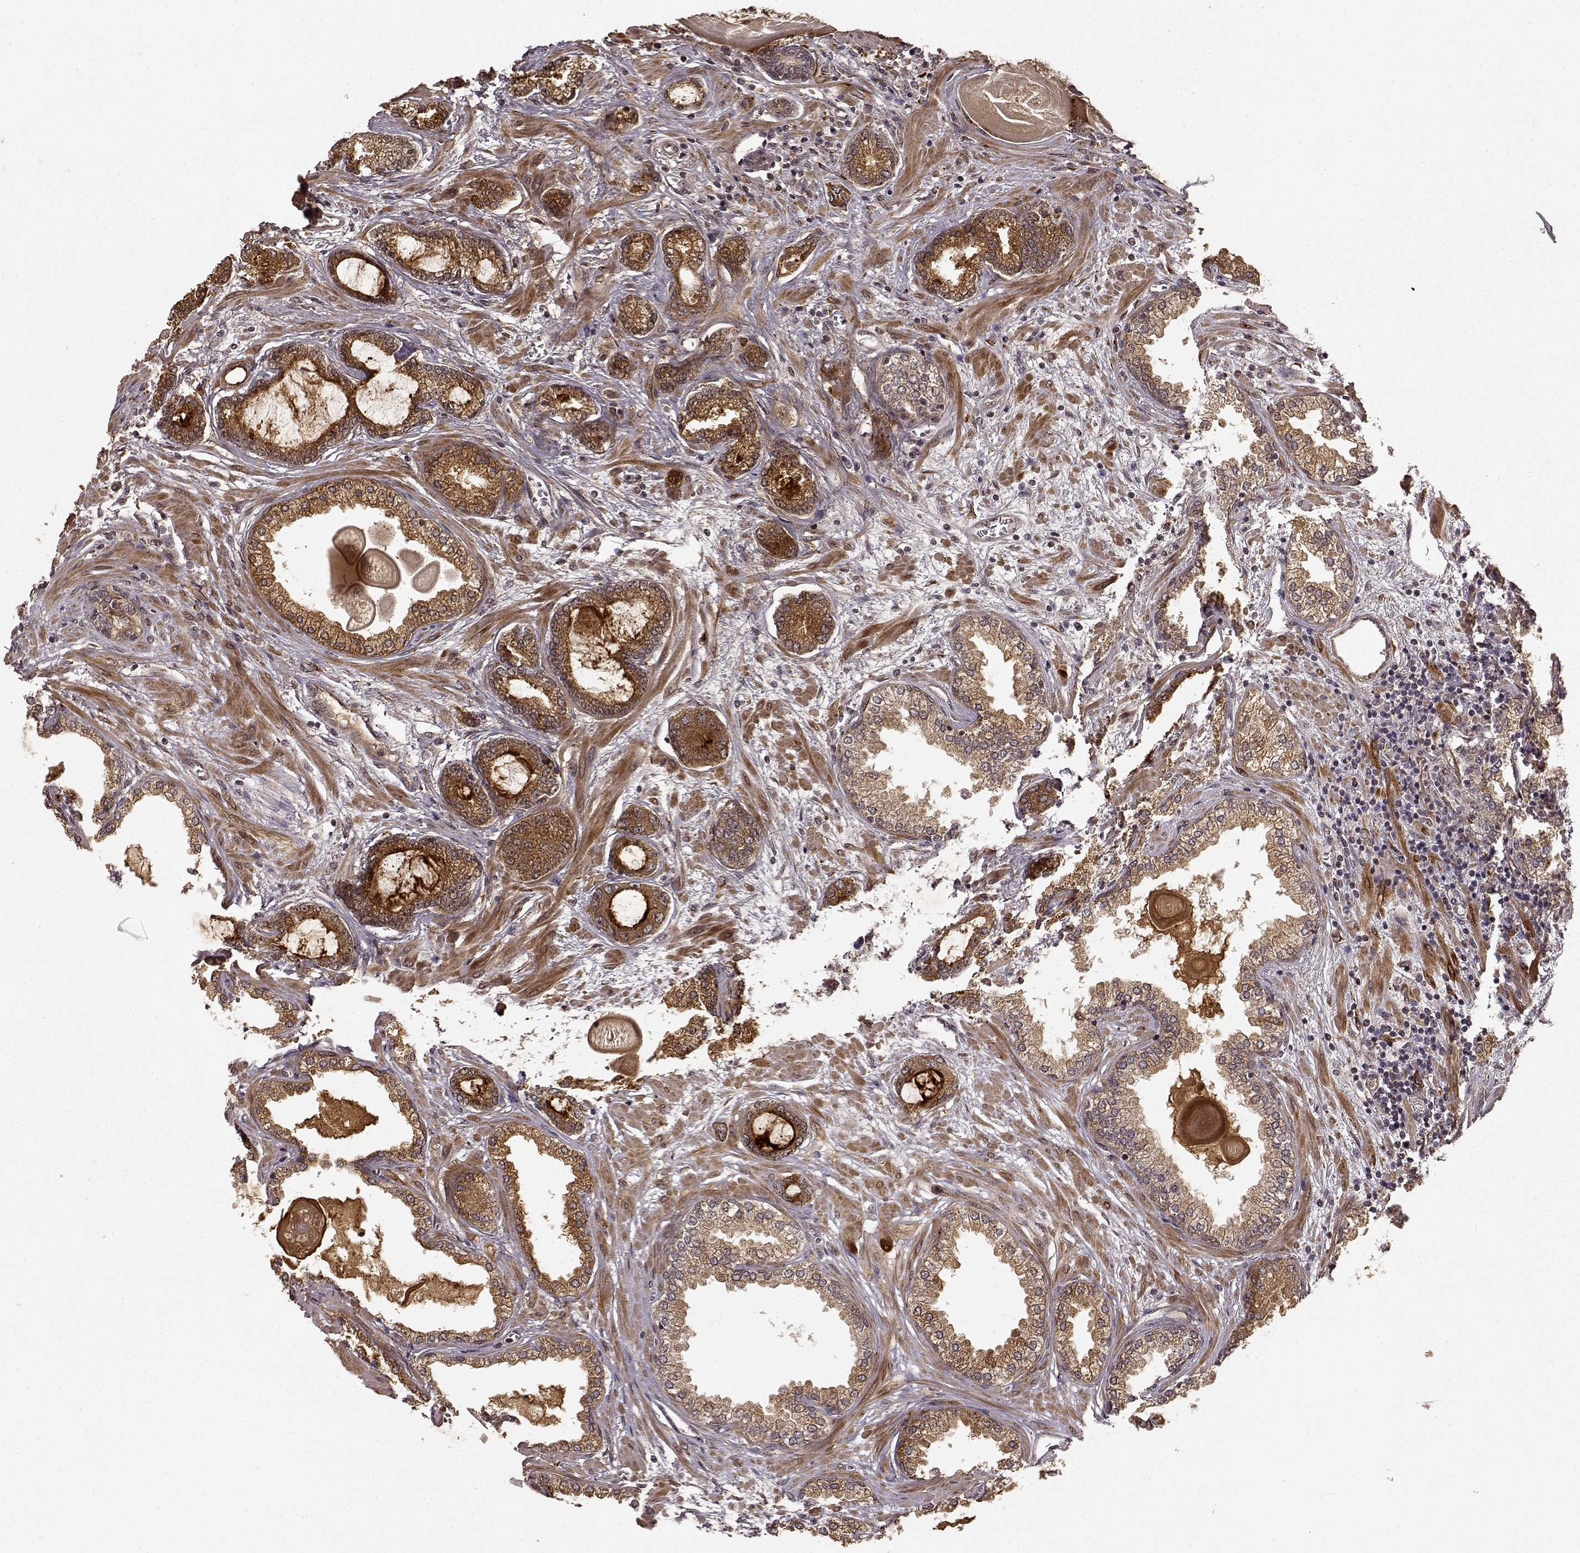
{"staining": {"intensity": "moderate", "quantity": "25%-75%", "location": "cytoplasmic/membranous"}, "tissue": "prostate cancer", "cell_type": "Tumor cells", "image_type": "cancer", "snomed": [{"axis": "morphology", "description": "Normal tissue, NOS"}, {"axis": "morphology", "description": "Adenocarcinoma, High grade"}, {"axis": "topography", "description": "Prostate"}], "caption": "Immunohistochemical staining of human prostate cancer exhibits medium levels of moderate cytoplasmic/membranous positivity in about 25%-75% of tumor cells.", "gene": "FSTL1", "patient": {"sex": "male", "age": 83}}